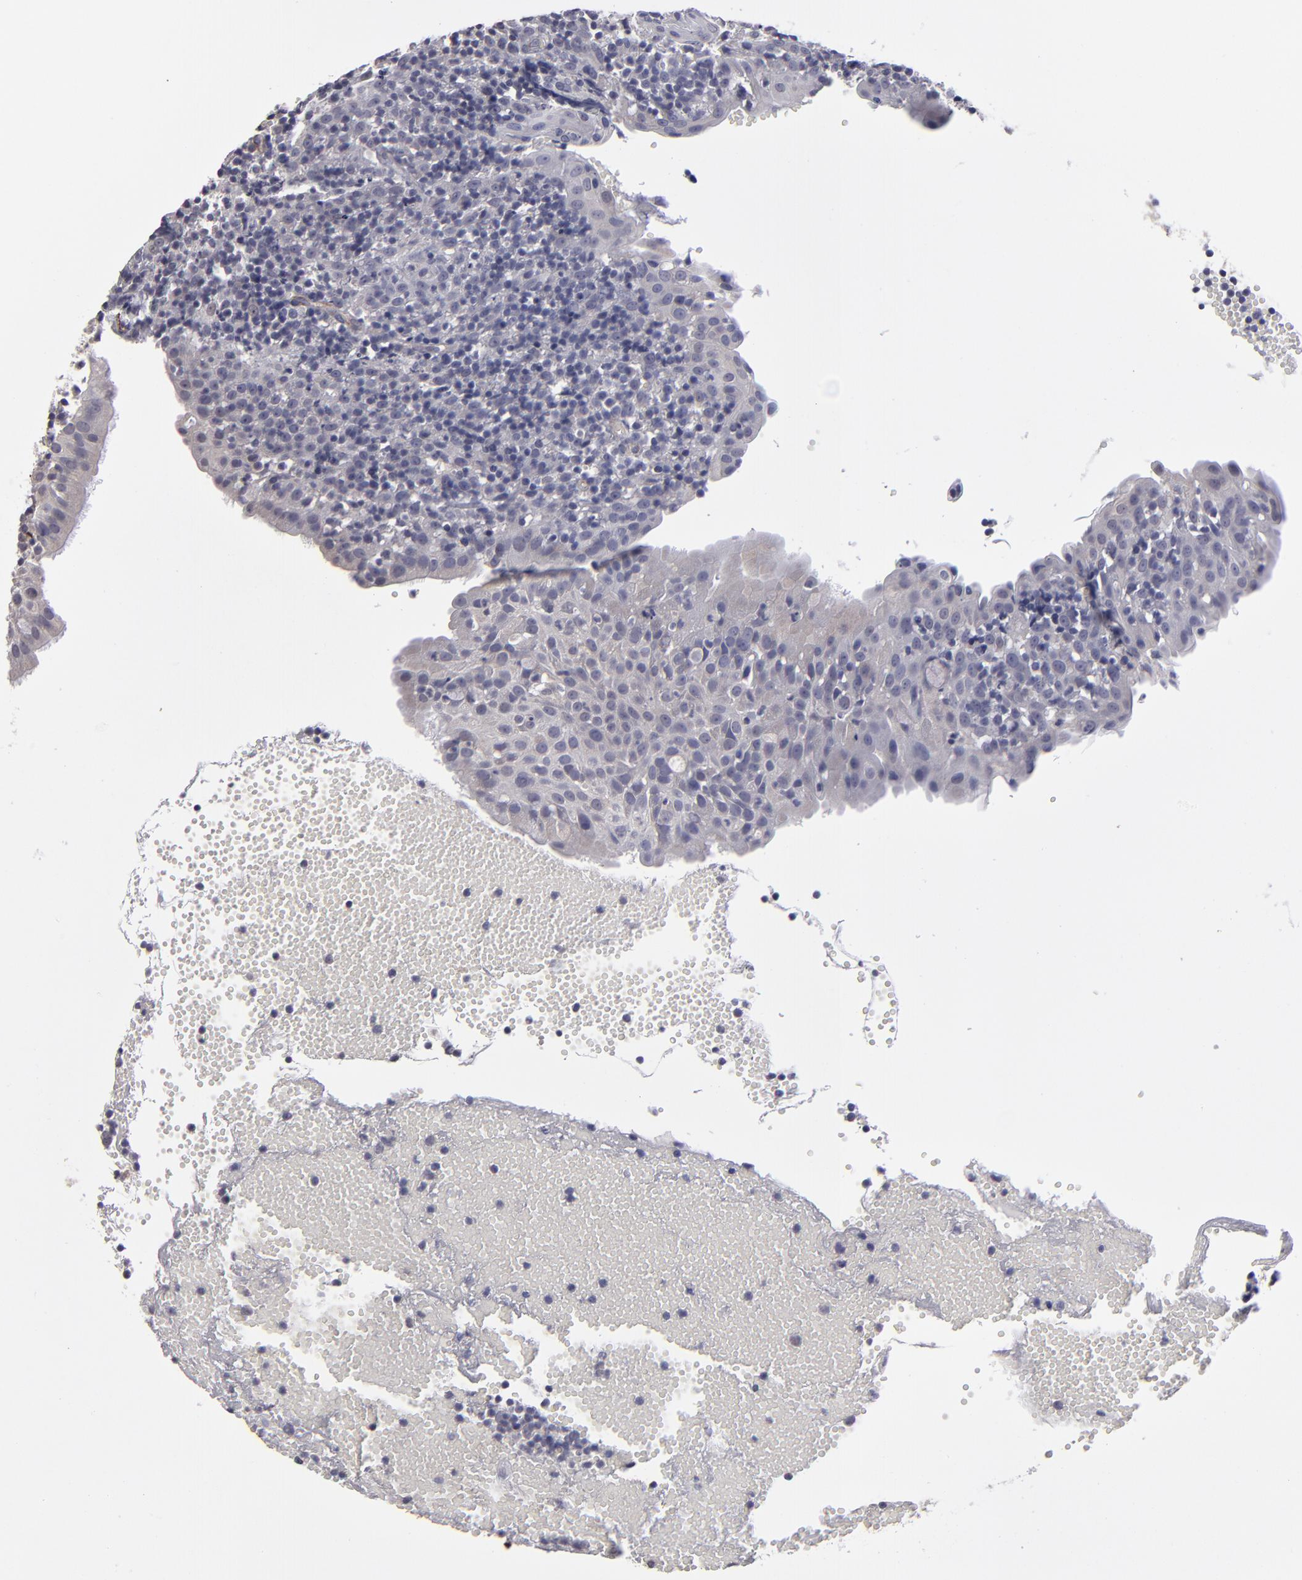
{"staining": {"intensity": "negative", "quantity": "none", "location": "none"}, "tissue": "tonsil", "cell_type": "Germinal center cells", "image_type": "normal", "snomed": [{"axis": "morphology", "description": "Normal tissue, NOS"}, {"axis": "topography", "description": "Tonsil"}], "caption": "Immunohistochemistry (IHC) micrograph of unremarkable tonsil: tonsil stained with DAB reveals no significant protein positivity in germinal center cells.", "gene": "ZNF175", "patient": {"sex": "female", "age": 40}}